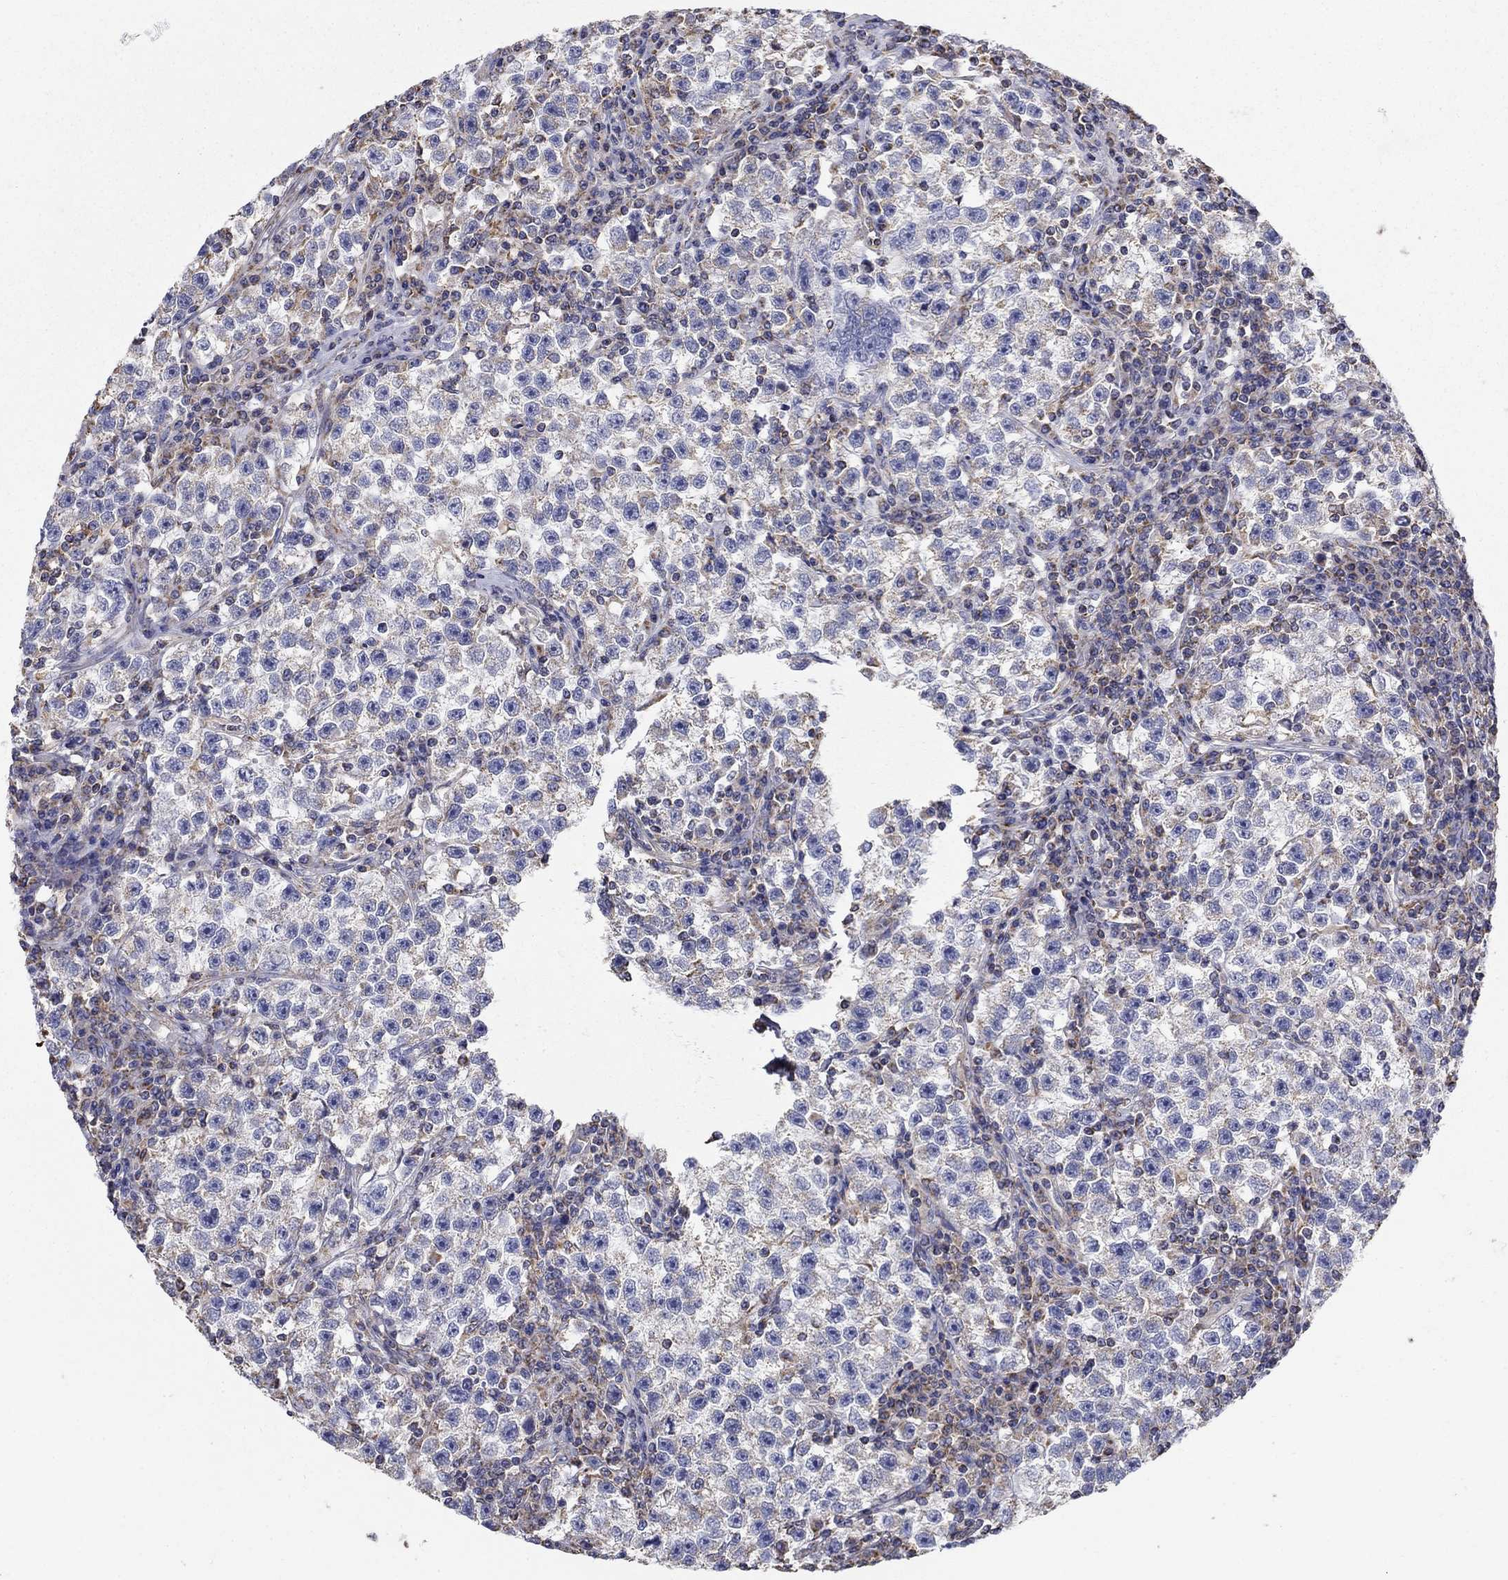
{"staining": {"intensity": "weak", "quantity": "<25%", "location": "cytoplasmic/membranous"}, "tissue": "testis cancer", "cell_type": "Tumor cells", "image_type": "cancer", "snomed": [{"axis": "morphology", "description": "Seminoma, NOS"}, {"axis": "topography", "description": "Testis"}], "caption": "DAB (3,3'-diaminobenzidine) immunohistochemical staining of testis cancer (seminoma) demonstrates no significant expression in tumor cells.", "gene": "NME5", "patient": {"sex": "male", "age": 22}}